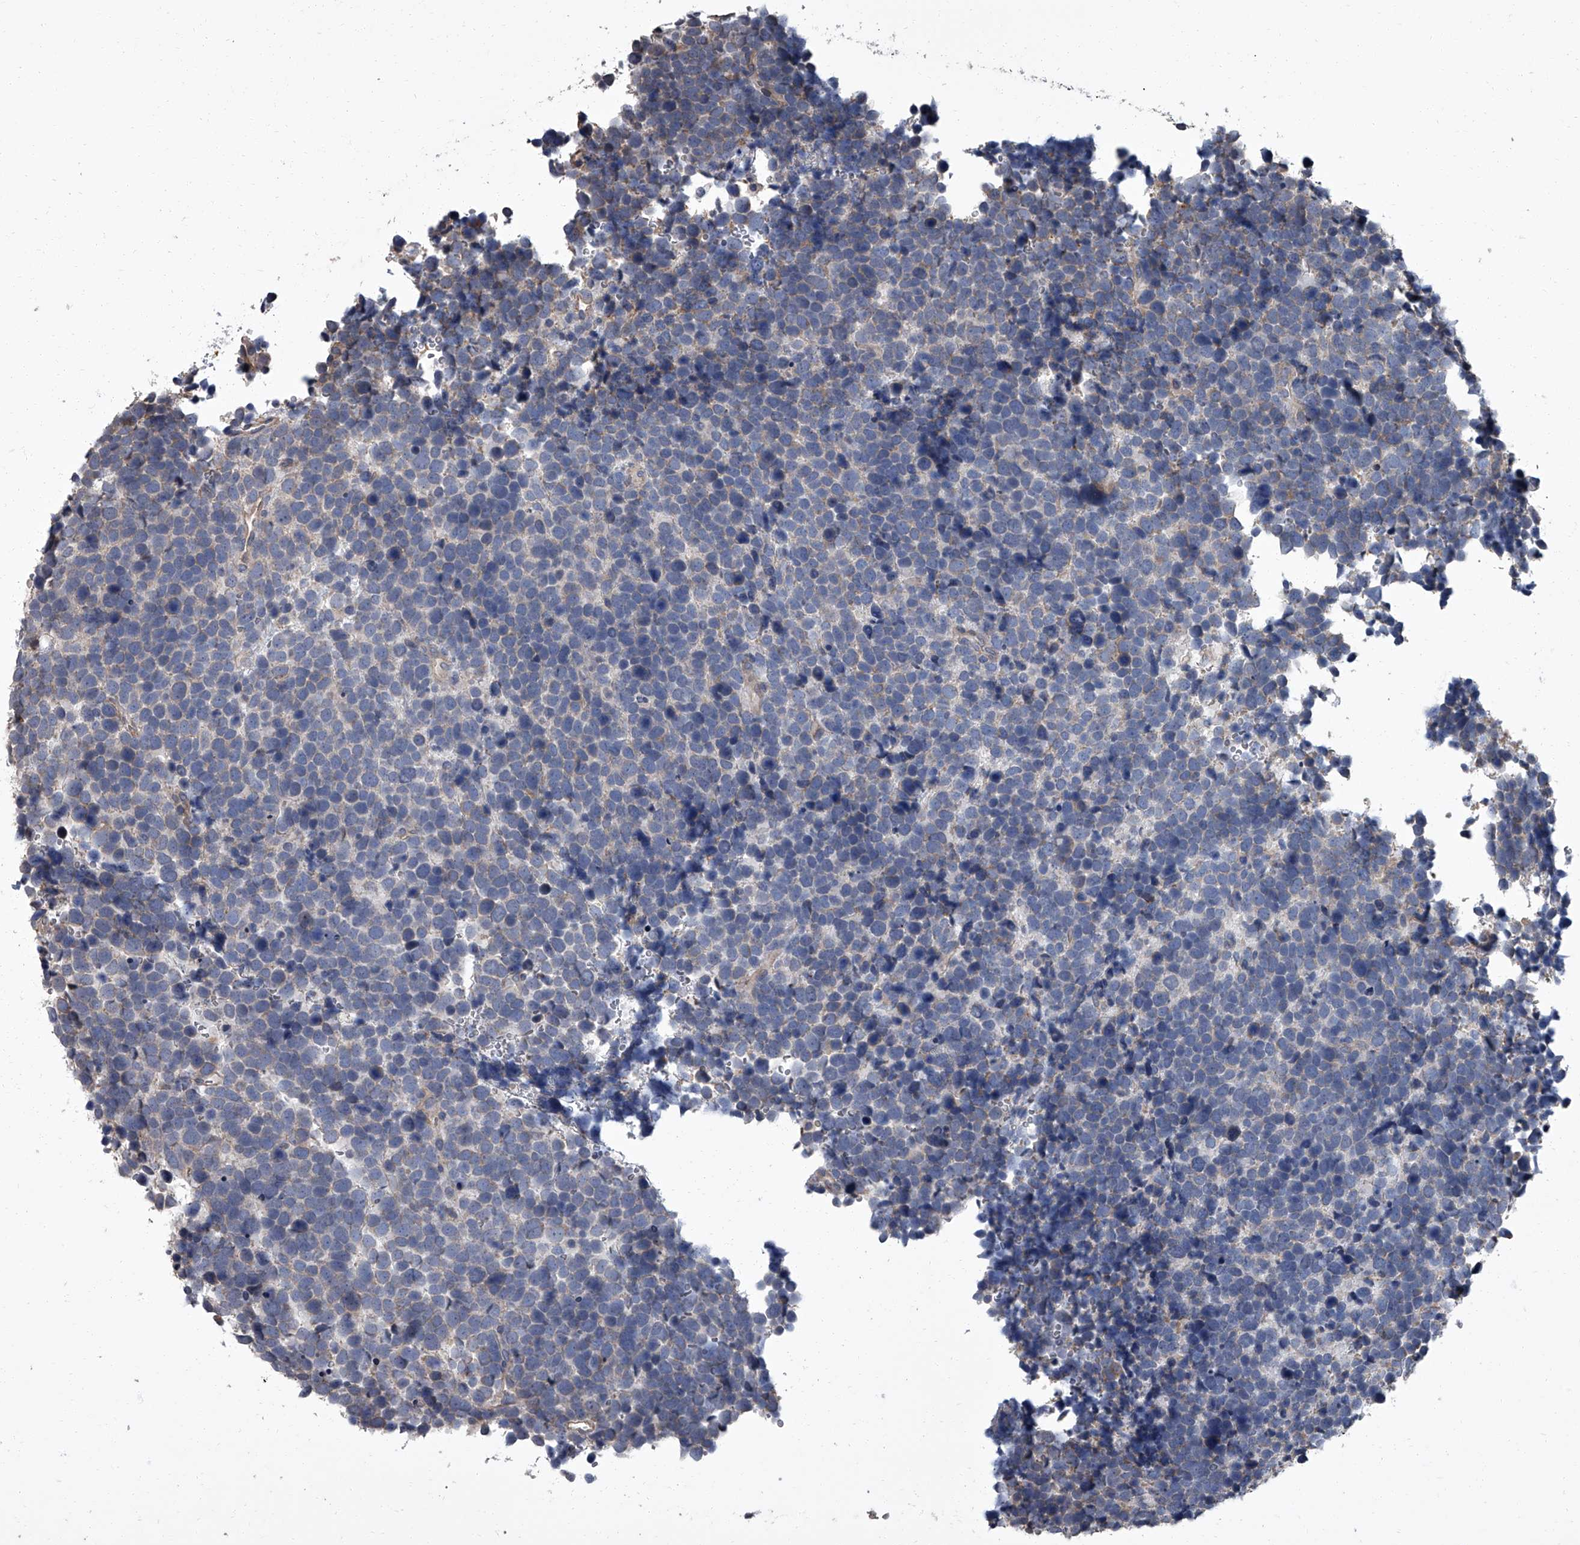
{"staining": {"intensity": "weak", "quantity": "<25%", "location": "cytoplasmic/membranous"}, "tissue": "urothelial cancer", "cell_type": "Tumor cells", "image_type": "cancer", "snomed": [{"axis": "morphology", "description": "Urothelial carcinoma, High grade"}, {"axis": "topography", "description": "Urinary bladder"}], "caption": "High power microscopy photomicrograph of an immunohistochemistry (IHC) photomicrograph of high-grade urothelial carcinoma, revealing no significant expression in tumor cells.", "gene": "SIRT4", "patient": {"sex": "female", "age": 82}}